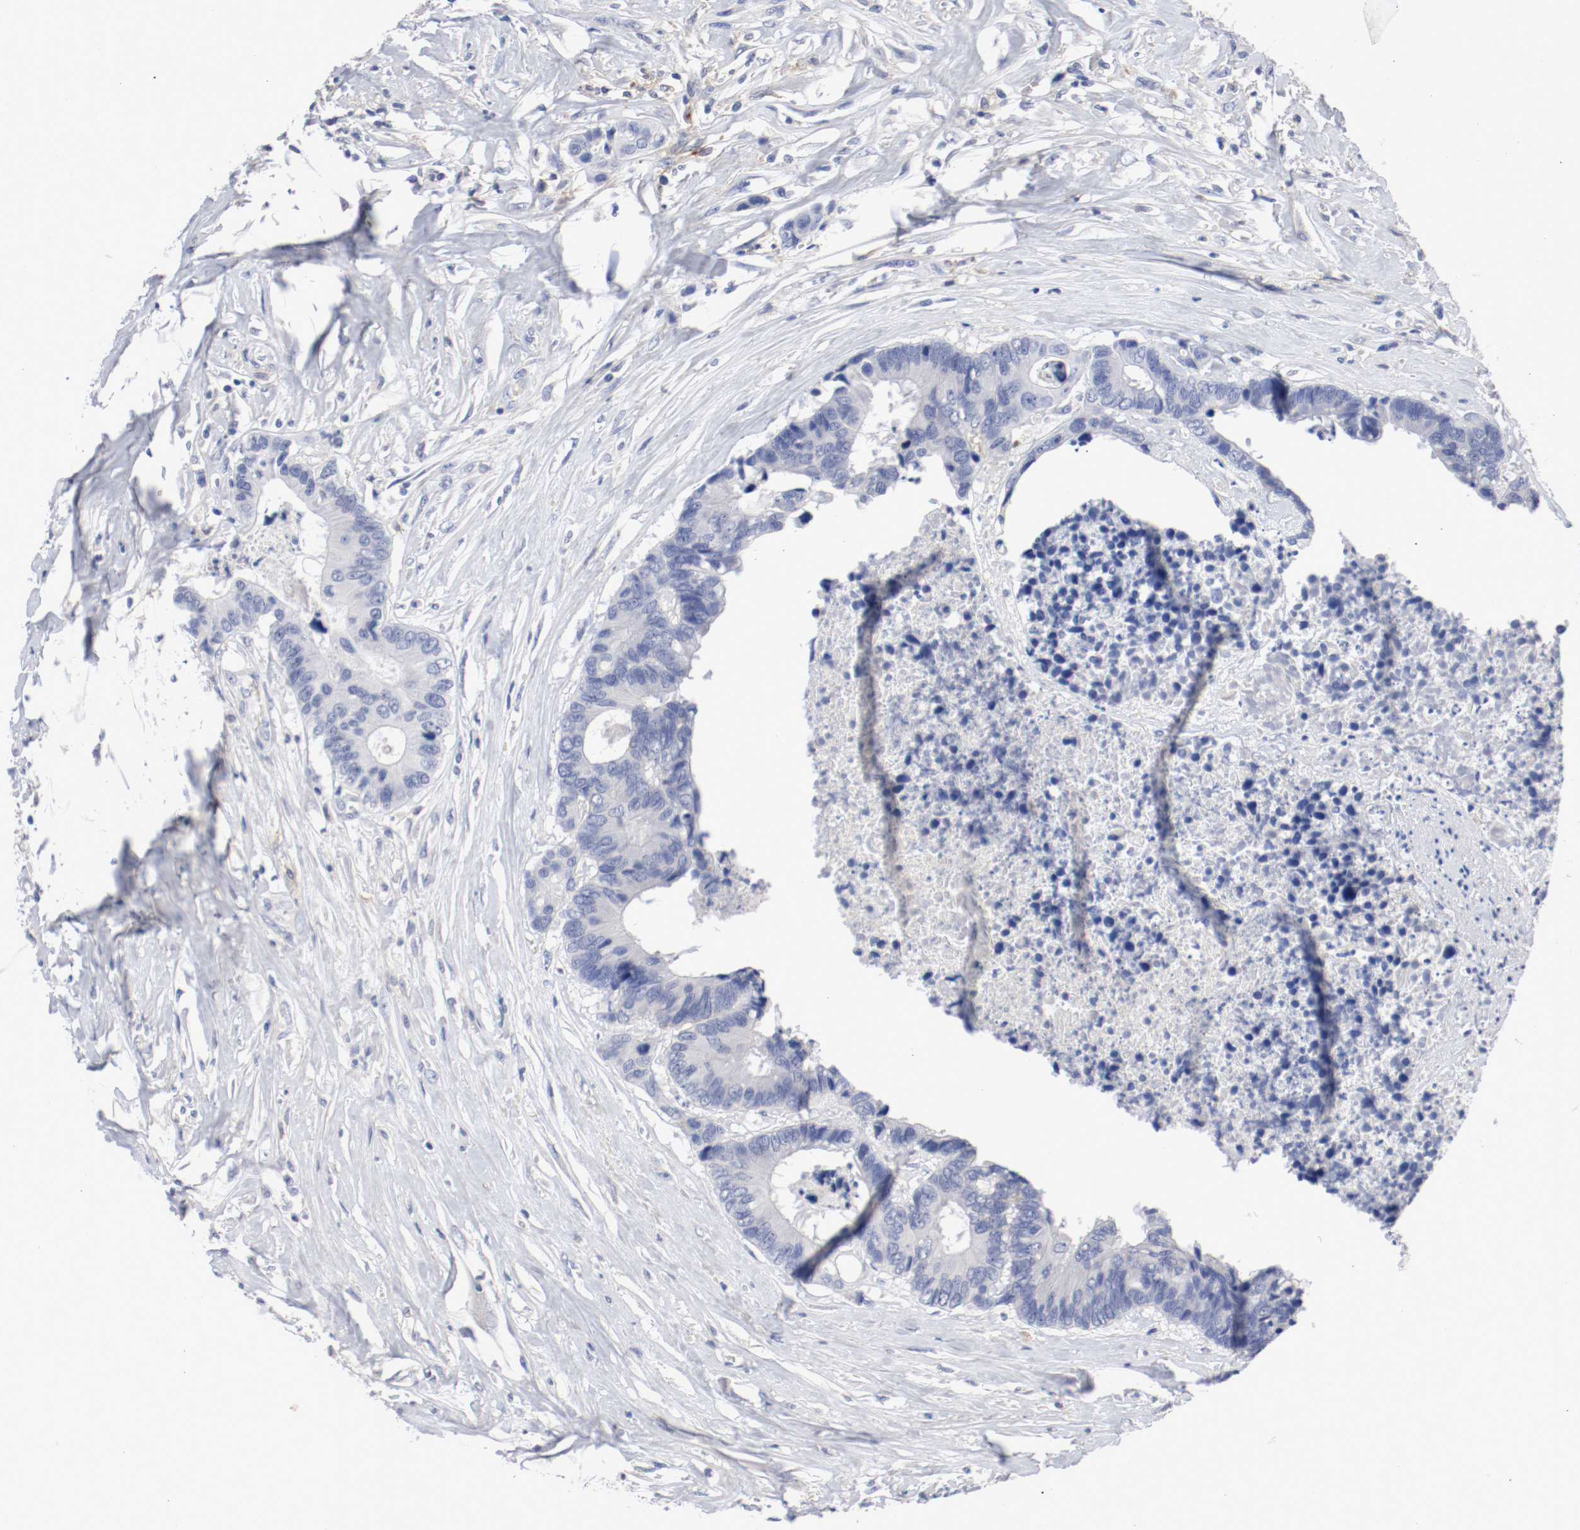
{"staining": {"intensity": "negative", "quantity": "none", "location": "none"}, "tissue": "colorectal cancer", "cell_type": "Tumor cells", "image_type": "cancer", "snomed": [{"axis": "morphology", "description": "Adenocarcinoma, NOS"}, {"axis": "topography", "description": "Rectum"}], "caption": "The photomicrograph displays no staining of tumor cells in colorectal cancer (adenocarcinoma).", "gene": "FGFBP1", "patient": {"sex": "male", "age": 55}}